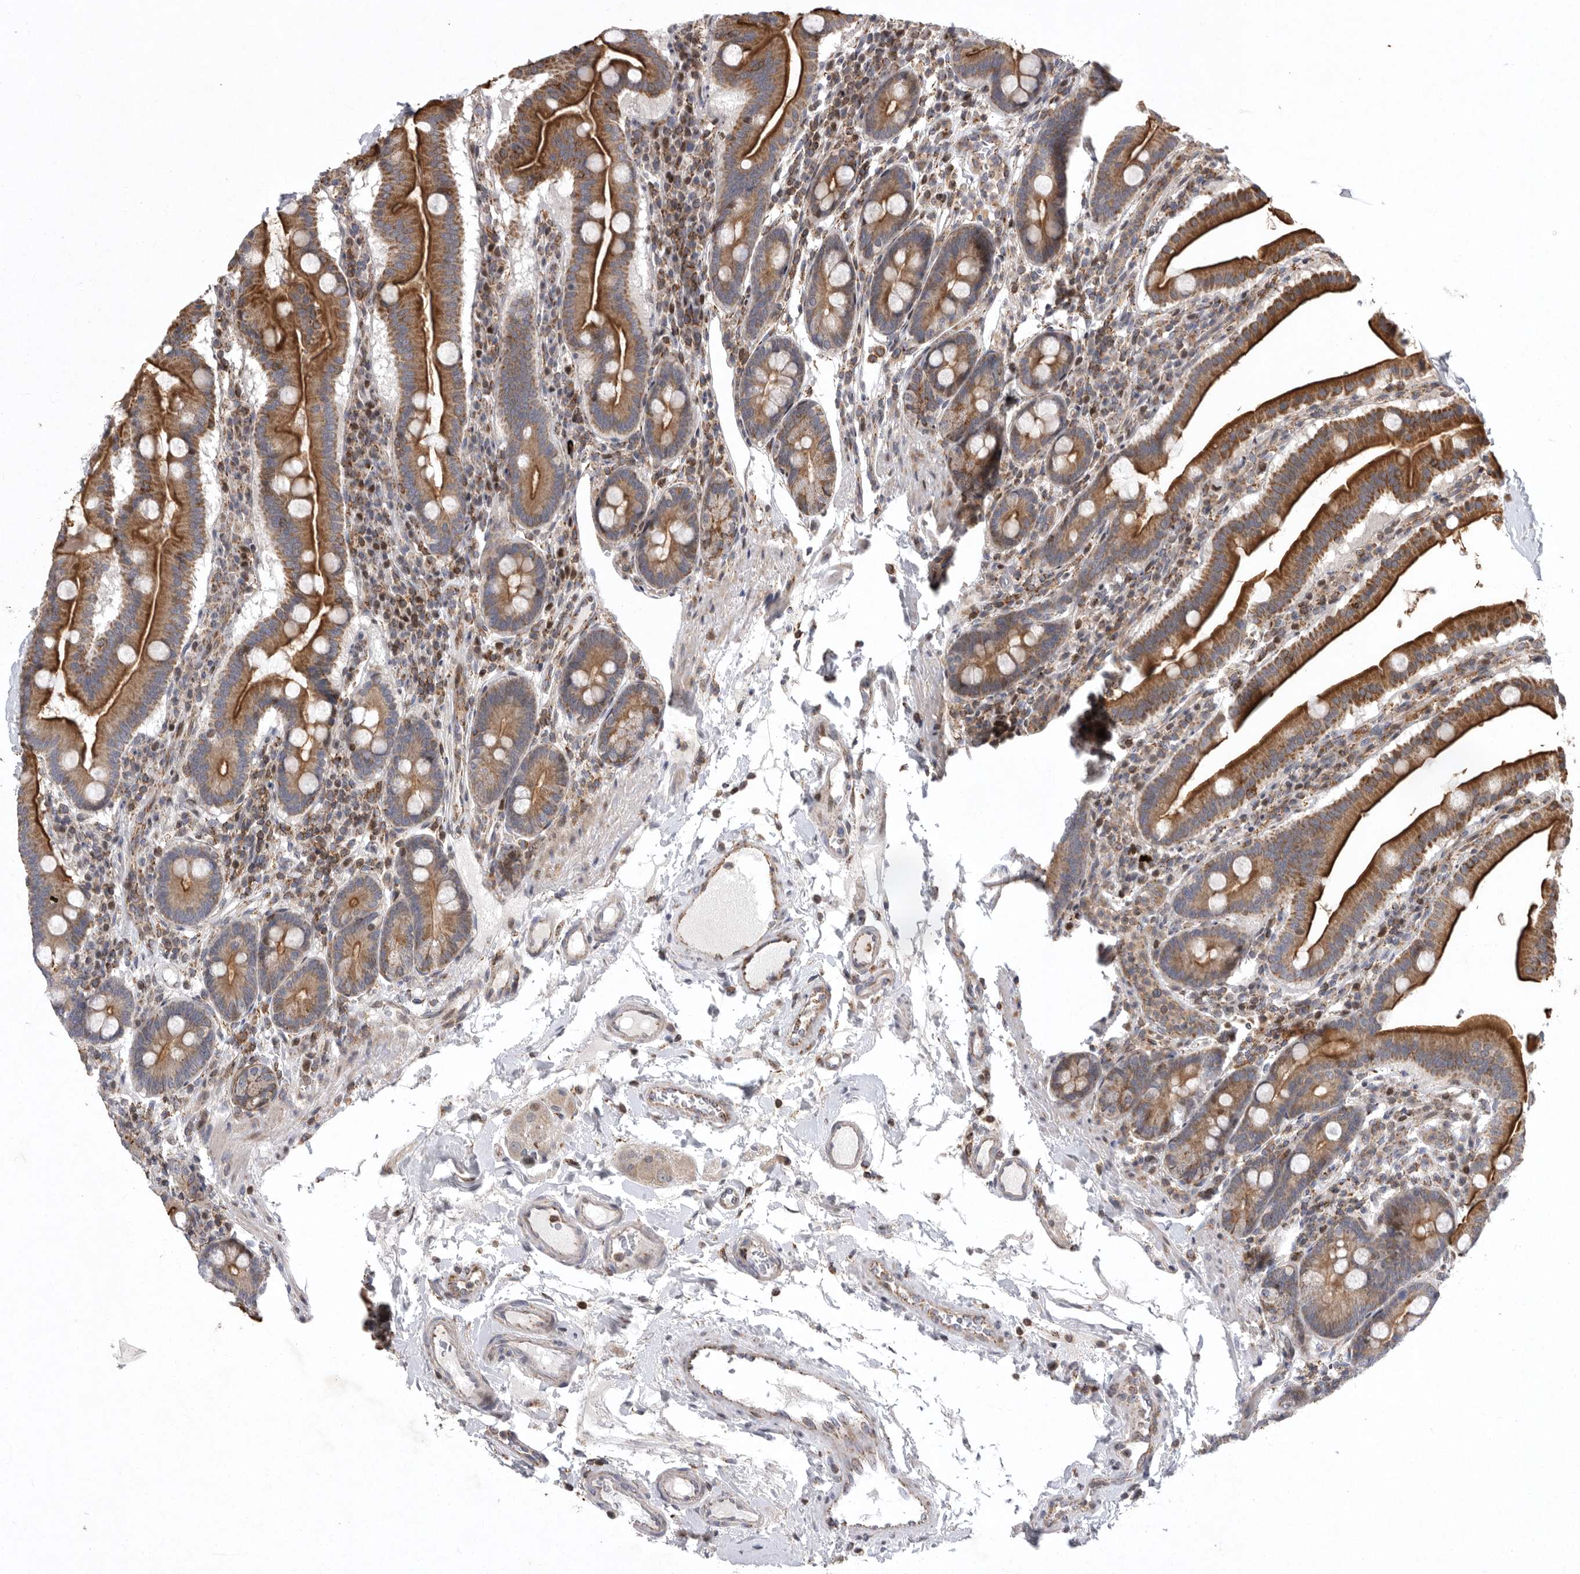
{"staining": {"intensity": "strong", "quantity": ">75%", "location": "cytoplasmic/membranous"}, "tissue": "duodenum", "cell_type": "Glandular cells", "image_type": "normal", "snomed": [{"axis": "morphology", "description": "Normal tissue, NOS"}, {"axis": "morphology", "description": "Adenocarcinoma, NOS"}, {"axis": "topography", "description": "Pancreas"}, {"axis": "topography", "description": "Duodenum"}], "caption": "Immunohistochemical staining of benign duodenum displays strong cytoplasmic/membranous protein expression in about >75% of glandular cells. (IHC, brightfield microscopy, high magnification).", "gene": "MPZL1", "patient": {"sex": "male", "age": 50}}